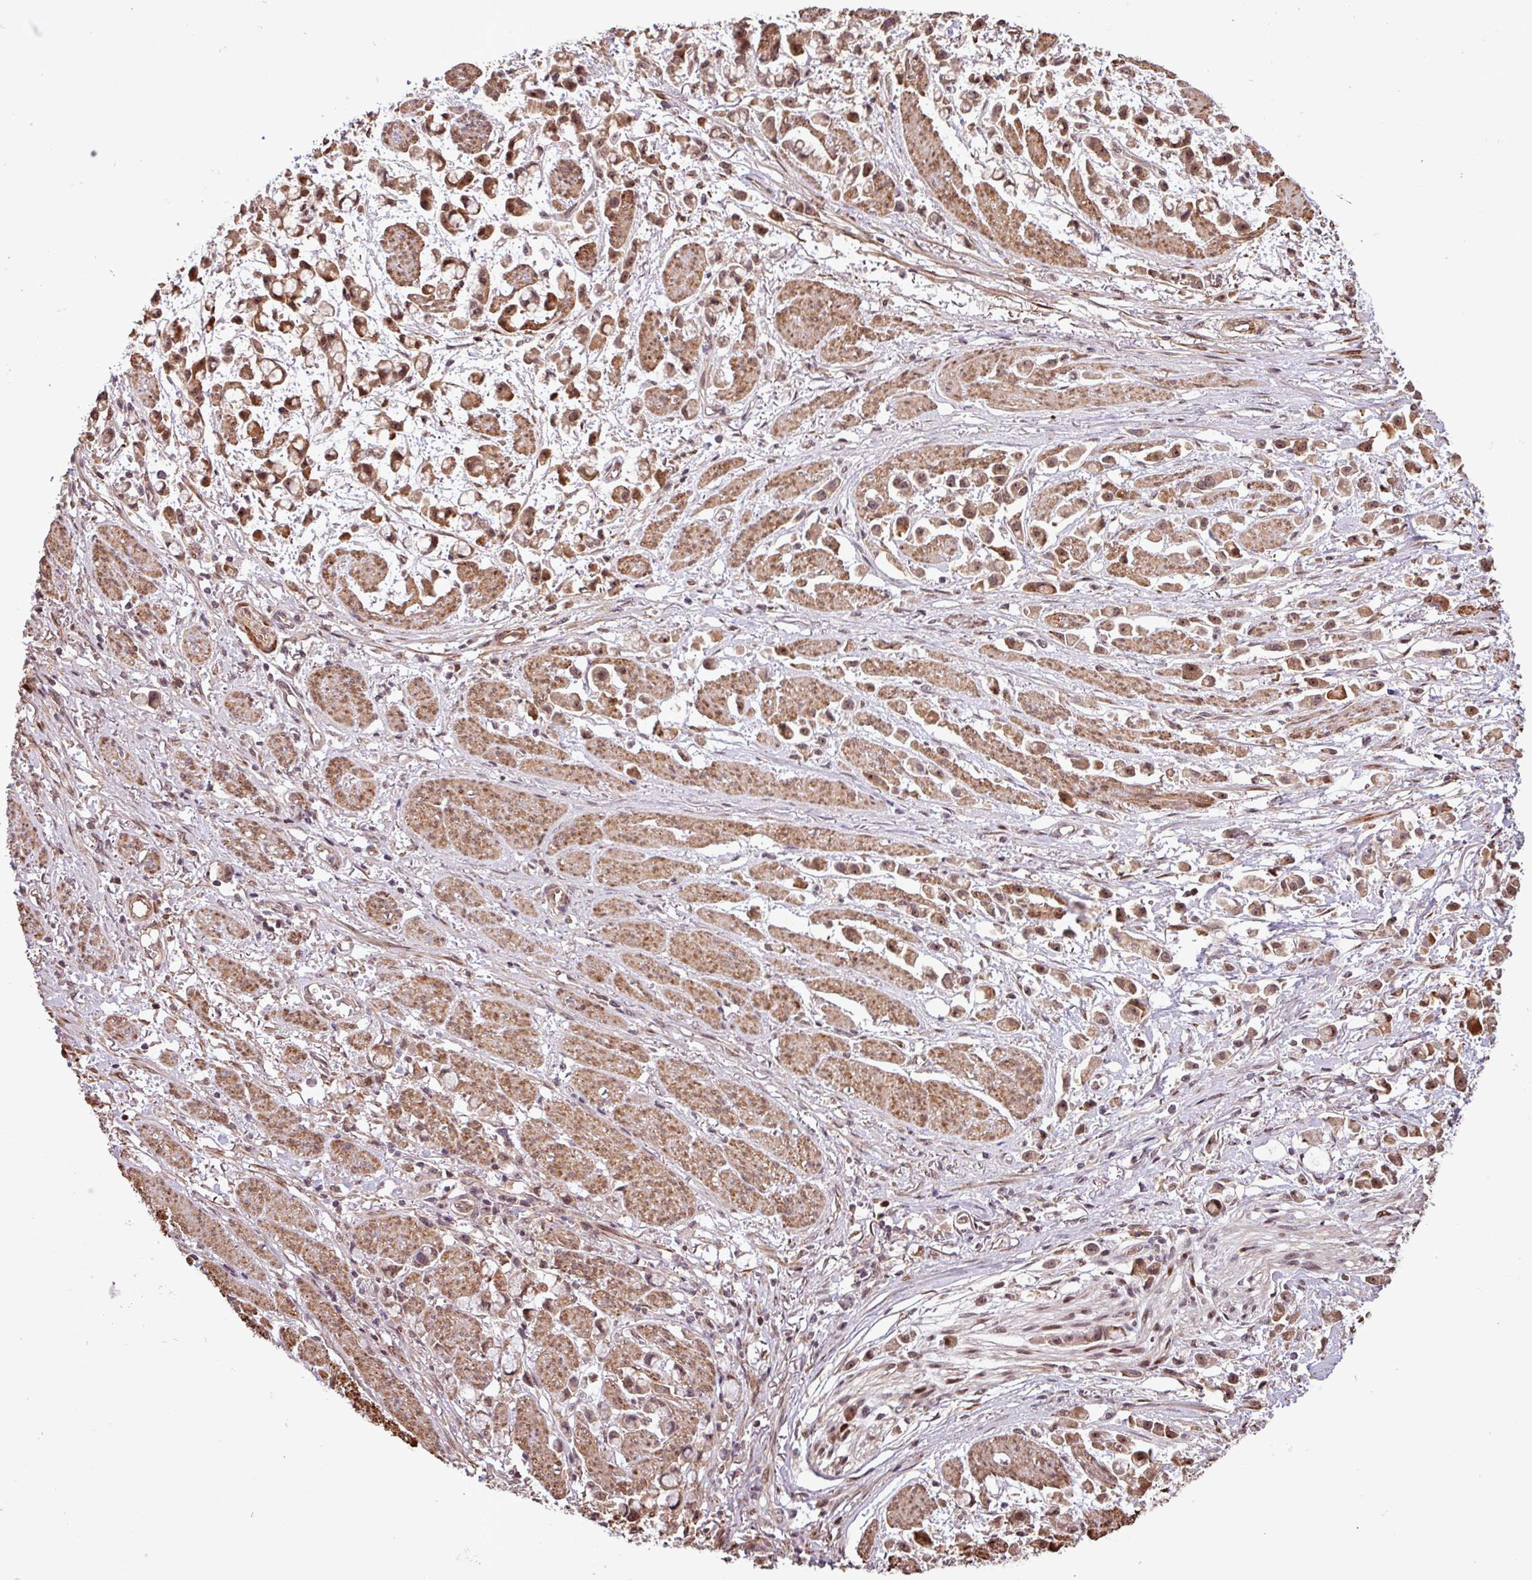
{"staining": {"intensity": "moderate", "quantity": ">75%", "location": "nuclear"}, "tissue": "stomach cancer", "cell_type": "Tumor cells", "image_type": "cancer", "snomed": [{"axis": "morphology", "description": "Adenocarcinoma, NOS"}, {"axis": "topography", "description": "Stomach"}], "caption": "Stomach cancer (adenocarcinoma) was stained to show a protein in brown. There is medium levels of moderate nuclear staining in about >75% of tumor cells. The protein is stained brown, and the nuclei are stained in blue (DAB IHC with brightfield microscopy, high magnification).", "gene": "SLC22A24", "patient": {"sex": "female", "age": 81}}